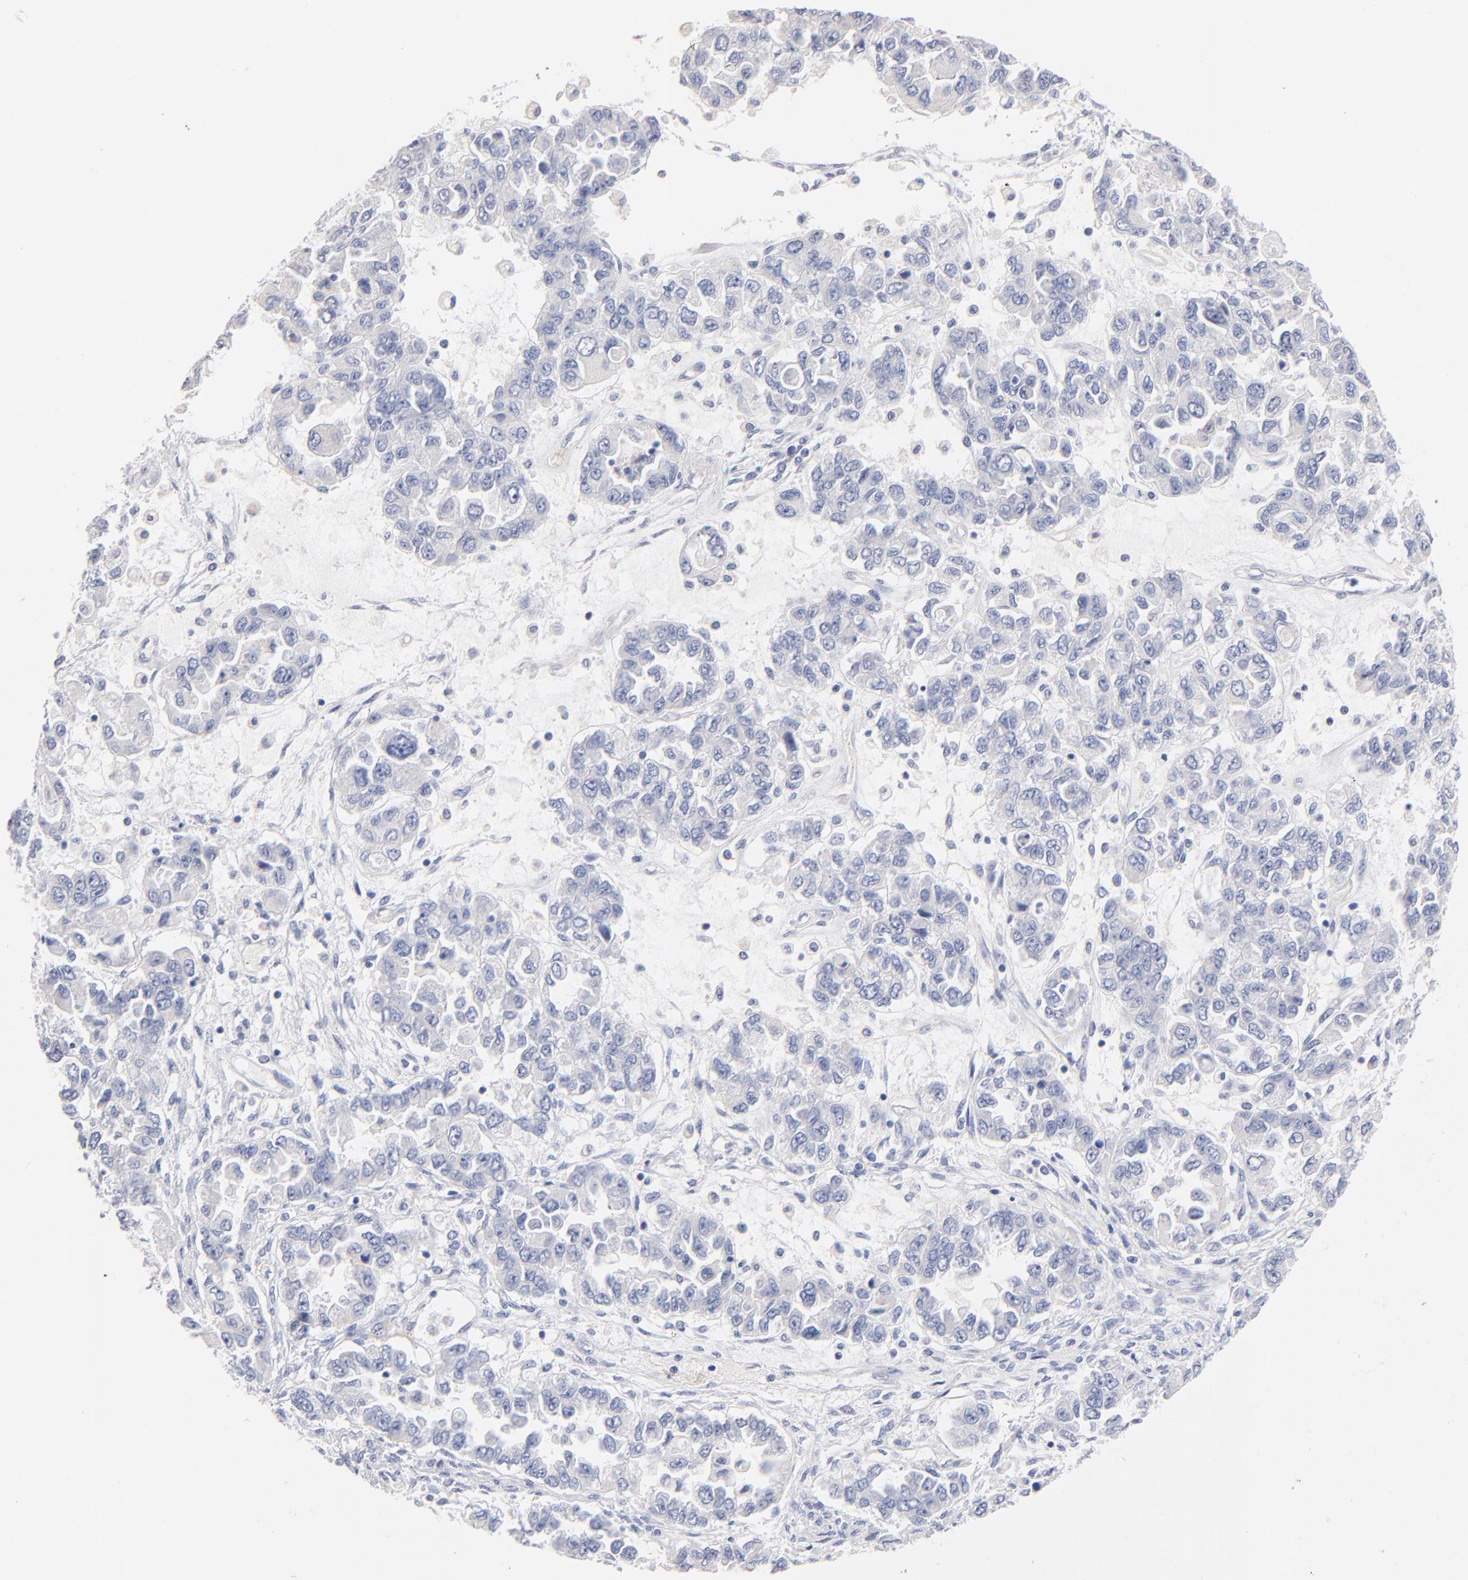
{"staining": {"intensity": "negative", "quantity": "none", "location": "none"}, "tissue": "ovarian cancer", "cell_type": "Tumor cells", "image_type": "cancer", "snomed": [{"axis": "morphology", "description": "Cystadenocarcinoma, serous, NOS"}, {"axis": "topography", "description": "Ovary"}], "caption": "IHC of serous cystadenocarcinoma (ovarian) demonstrates no expression in tumor cells.", "gene": "ITGA8", "patient": {"sex": "female", "age": 84}}